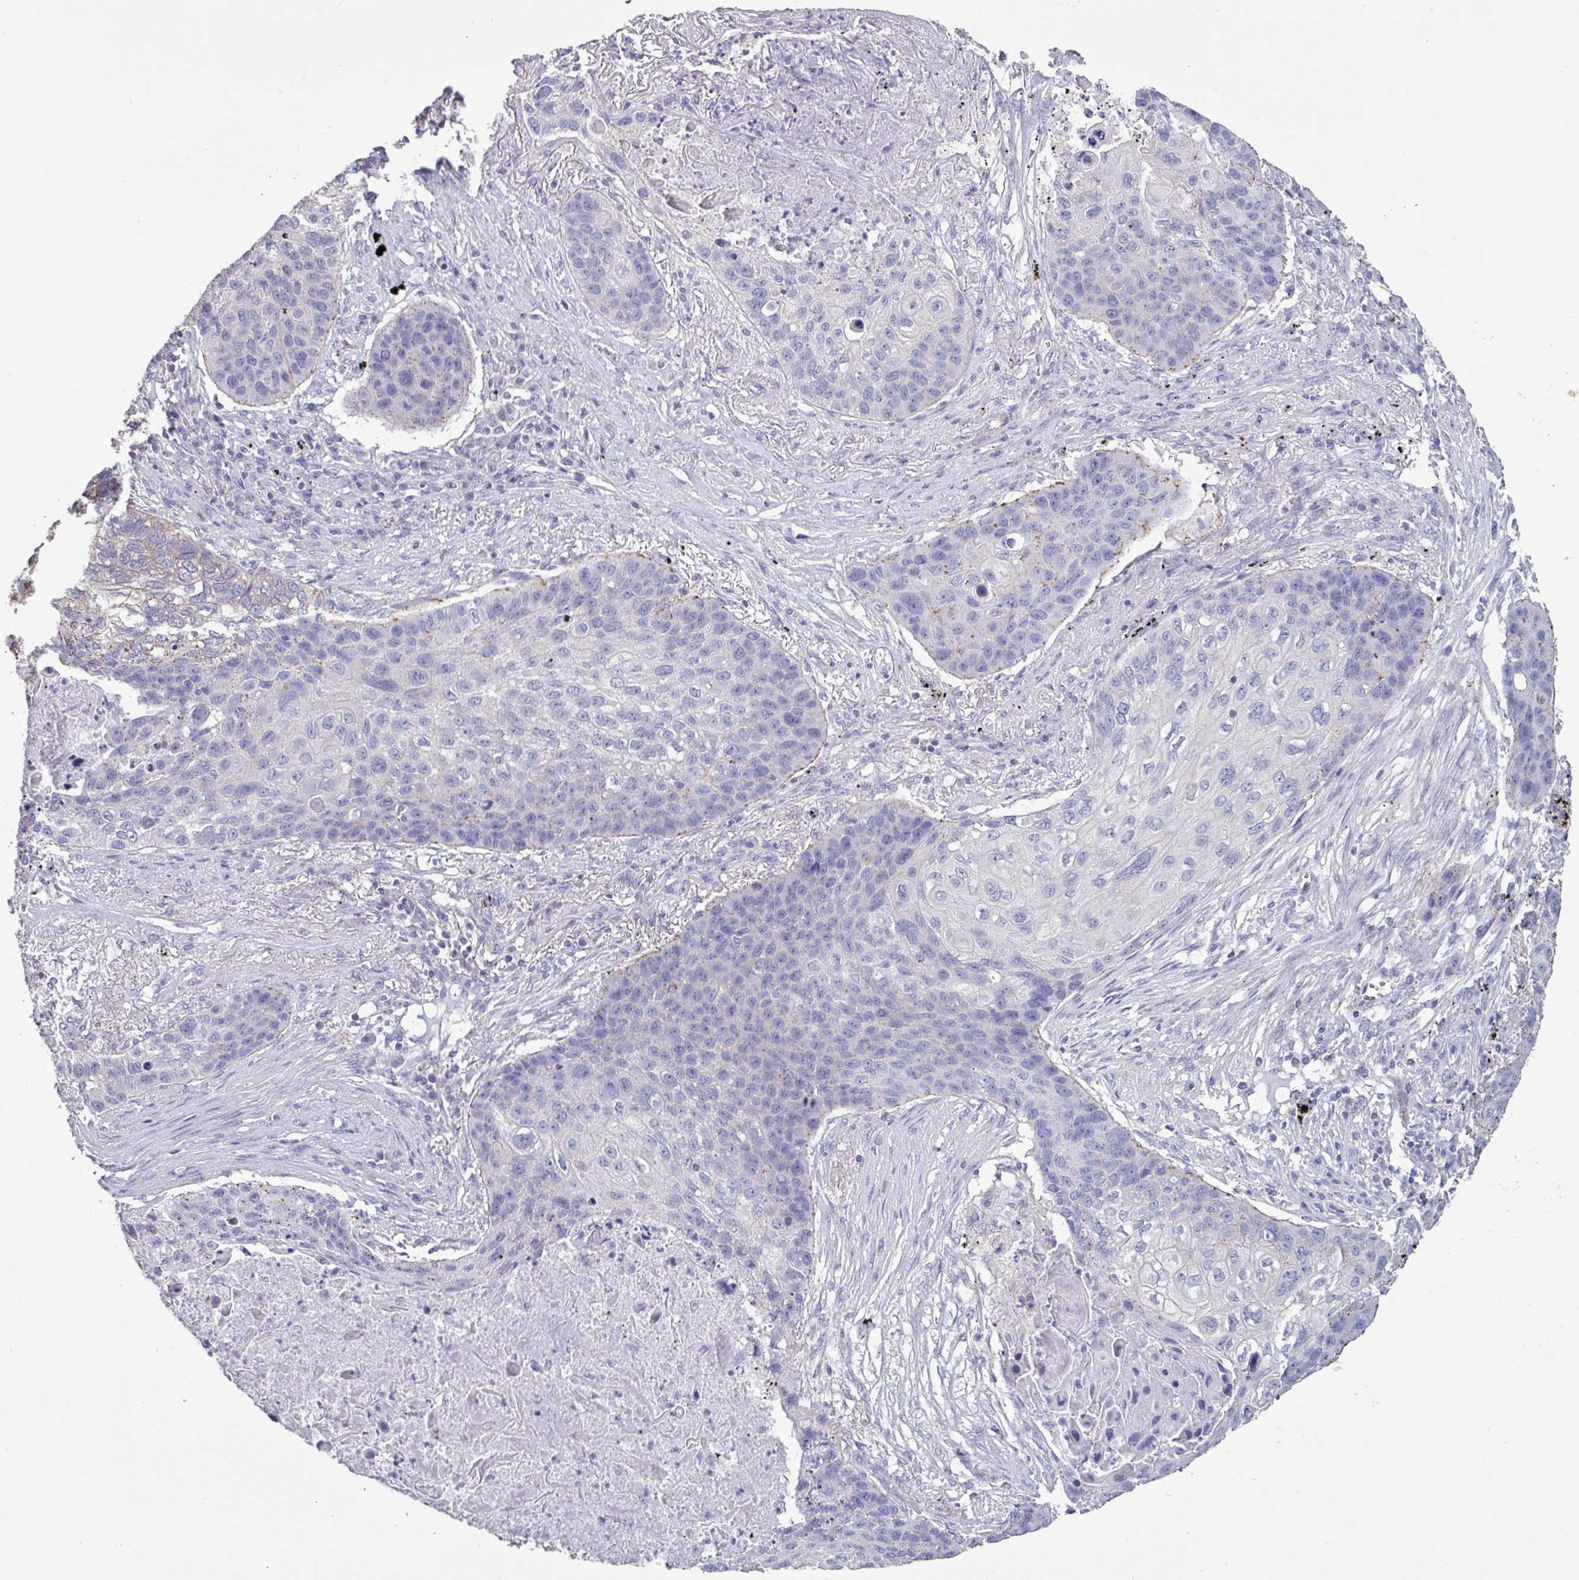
{"staining": {"intensity": "weak", "quantity": "<25%", "location": "cytoplasmic/membranous"}, "tissue": "lung cancer", "cell_type": "Tumor cells", "image_type": "cancer", "snomed": [{"axis": "morphology", "description": "Squamous cell carcinoma, NOS"}, {"axis": "topography", "description": "Lung"}], "caption": "Immunohistochemistry (IHC) of human squamous cell carcinoma (lung) reveals no staining in tumor cells.", "gene": "CHMP5", "patient": {"sex": "female", "age": 63}}